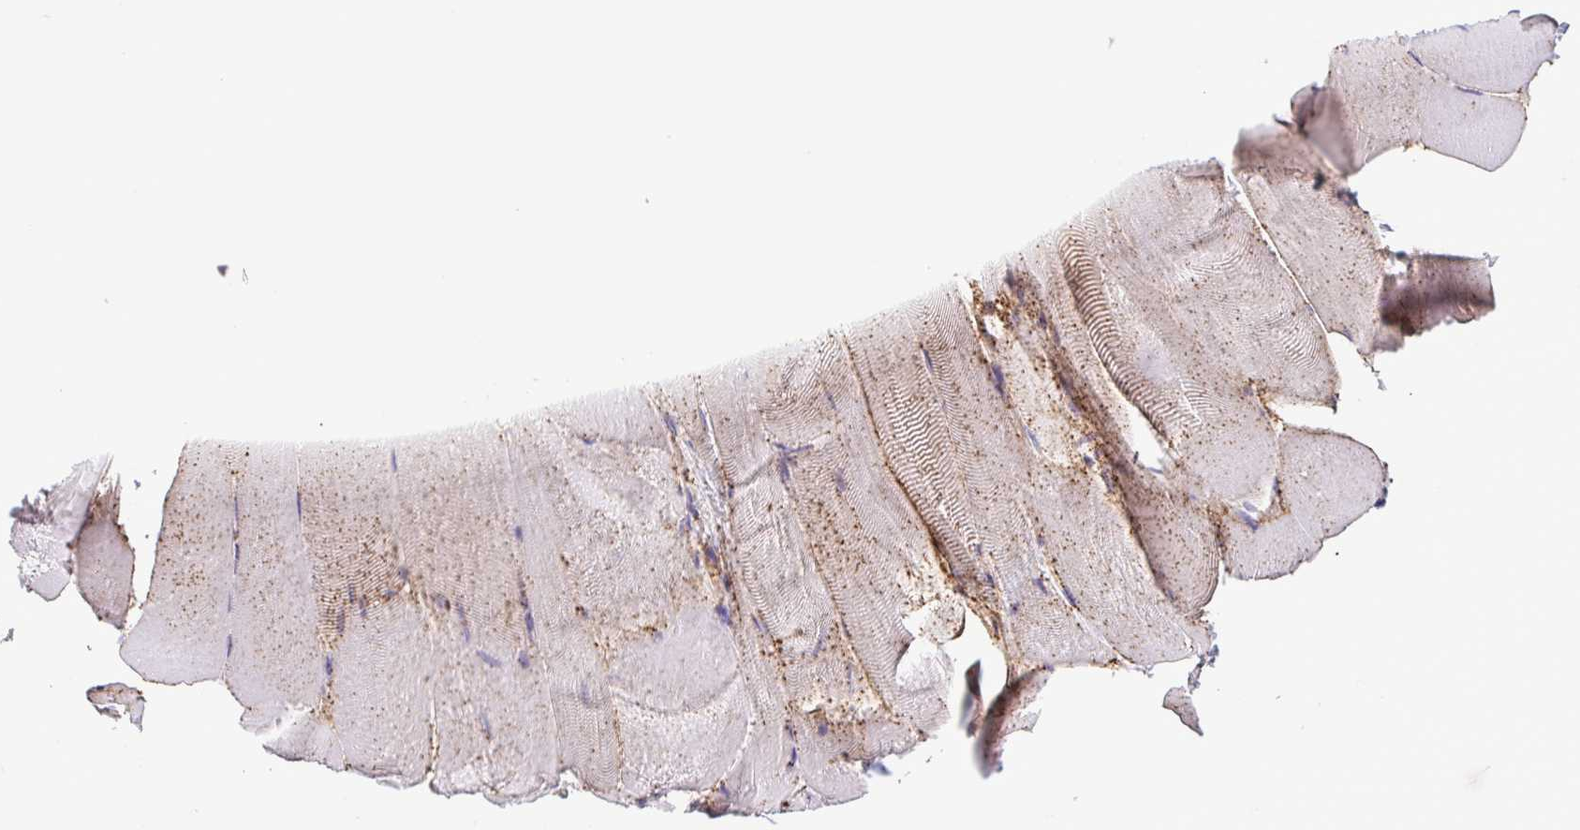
{"staining": {"intensity": "moderate", "quantity": "25%-75%", "location": "cytoplasmic/membranous"}, "tissue": "skeletal muscle", "cell_type": "Myocytes", "image_type": "normal", "snomed": [{"axis": "morphology", "description": "Normal tissue, NOS"}, {"axis": "topography", "description": "Skeletal muscle"}], "caption": "This image shows immunohistochemistry staining of unremarkable skeletal muscle, with medium moderate cytoplasmic/membranous expression in approximately 25%-75% of myocytes.", "gene": "CHMP1B", "patient": {"sex": "female", "age": 64}}